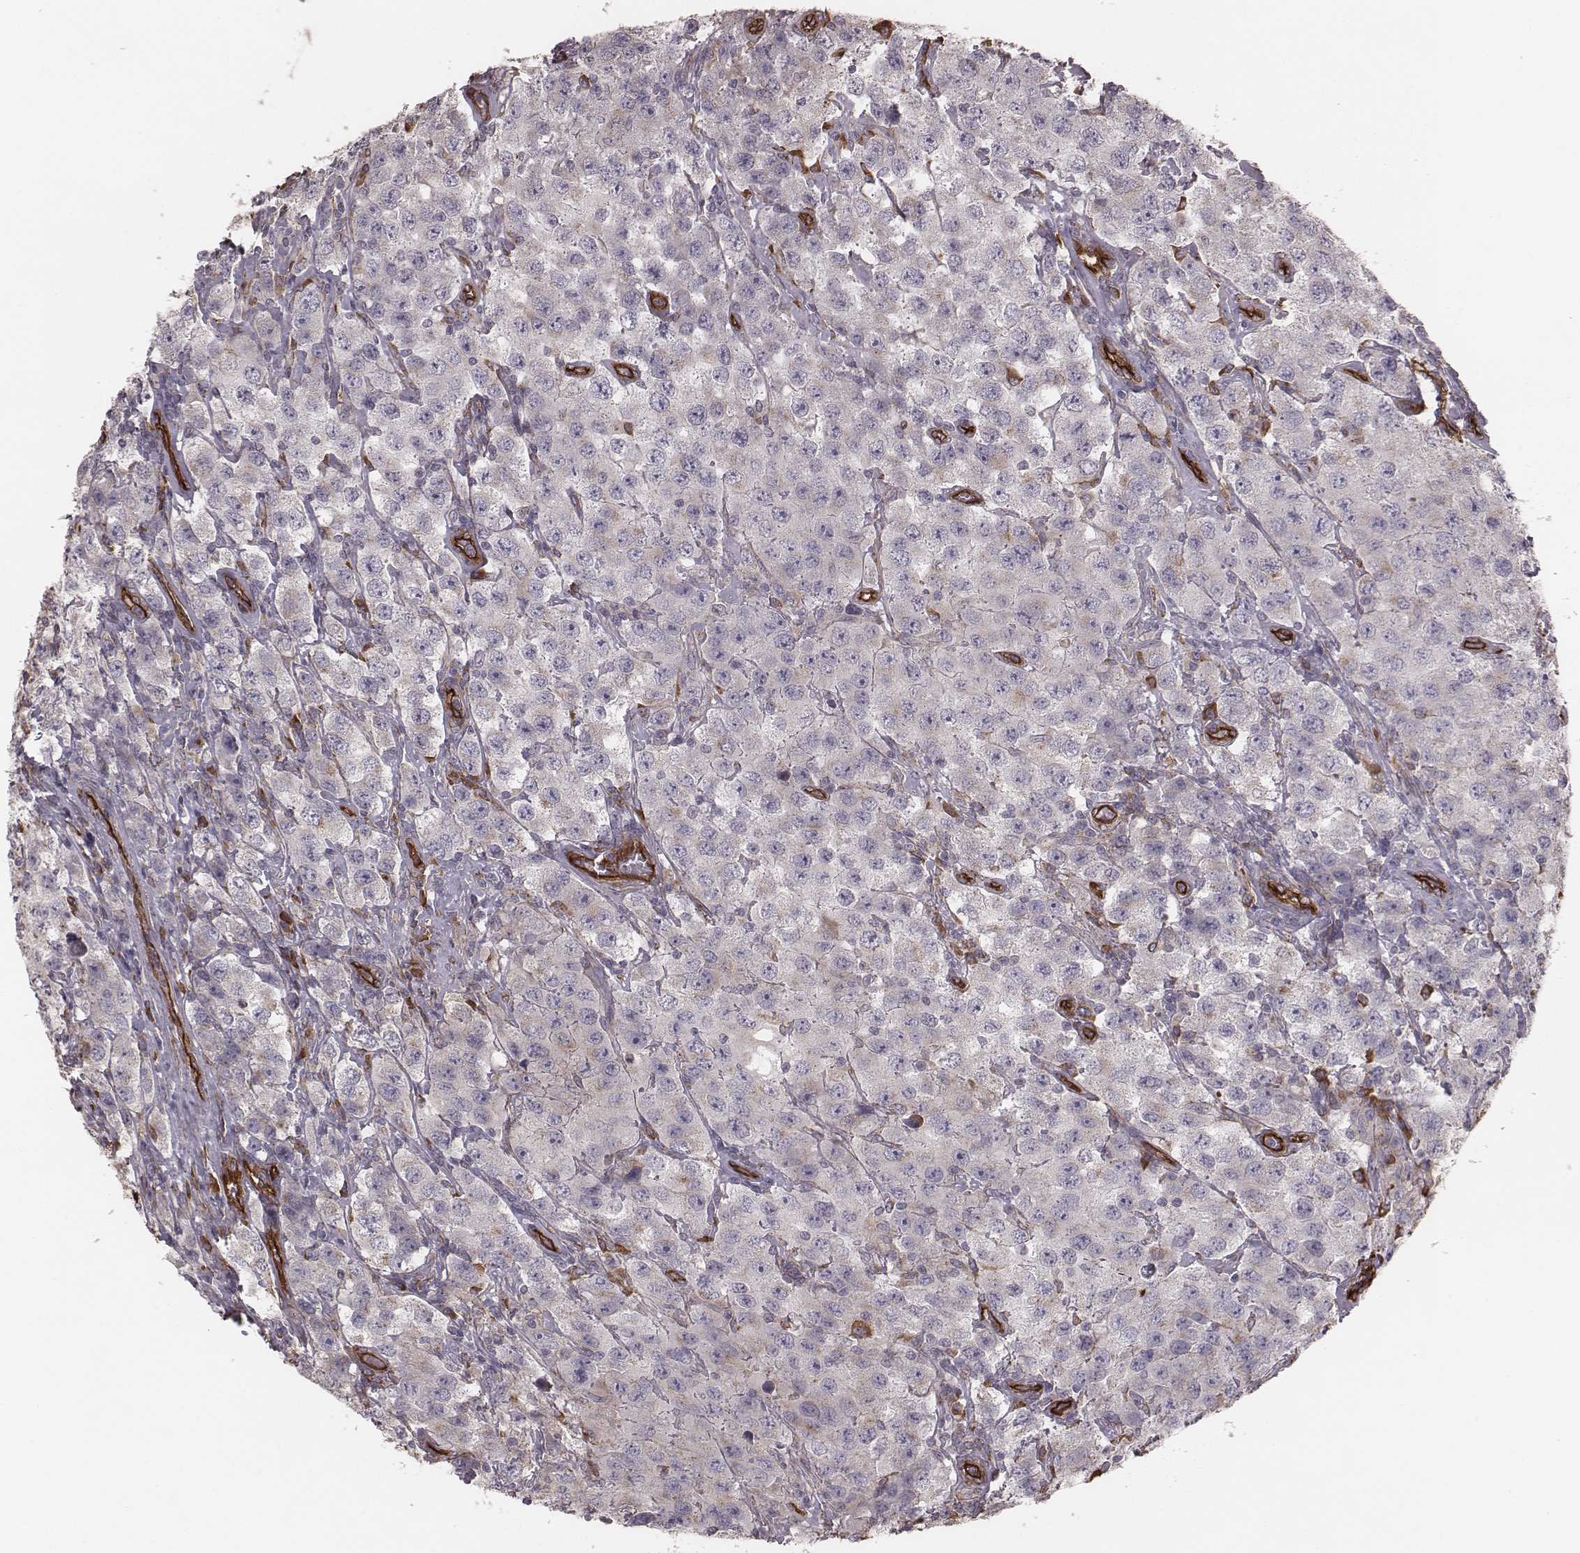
{"staining": {"intensity": "weak", "quantity": "25%-75%", "location": "cytoplasmic/membranous"}, "tissue": "testis cancer", "cell_type": "Tumor cells", "image_type": "cancer", "snomed": [{"axis": "morphology", "description": "Seminoma, NOS"}, {"axis": "topography", "description": "Testis"}], "caption": "Protein staining of testis seminoma tissue demonstrates weak cytoplasmic/membranous staining in approximately 25%-75% of tumor cells.", "gene": "PALMD", "patient": {"sex": "male", "age": 52}}